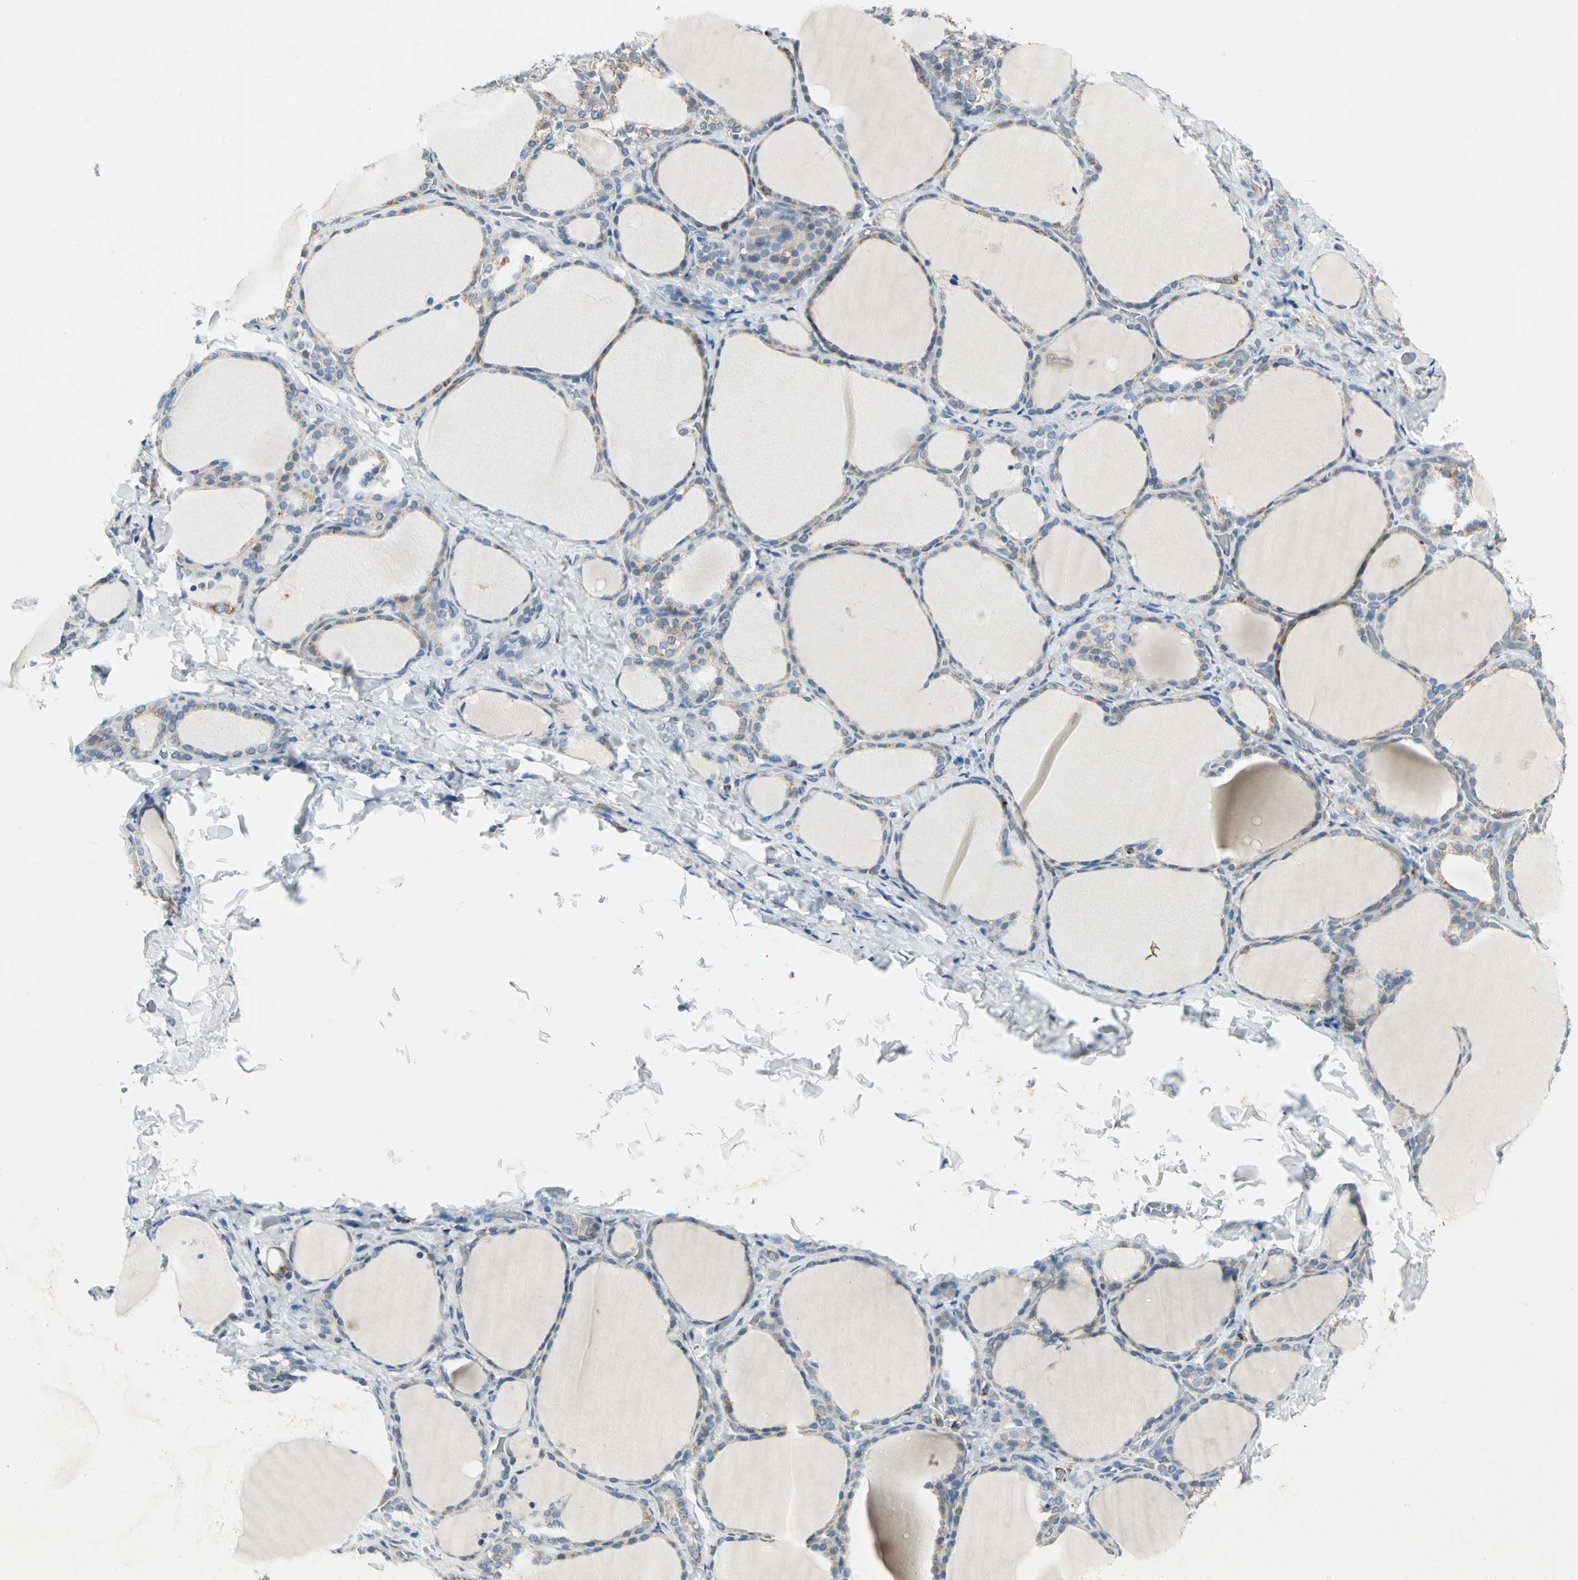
{"staining": {"intensity": "moderate", "quantity": "25%-75%", "location": "cytoplasmic/membranous"}, "tissue": "thyroid gland", "cell_type": "Glandular cells", "image_type": "normal", "snomed": [{"axis": "morphology", "description": "Normal tissue, NOS"}, {"axis": "morphology", "description": "Papillary adenocarcinoma, NOS"}, {"axis": "topography", "description": "Thyroid gland"}], "caption": "Benign thyroid gland was stained to show a protein in brown. There is medium levels of moderate cytoplasmic/membranous expression in about 25%-75% of glandular cells. (Brightfield microscopy of DAB IHC at high magnification).", "gene": "ACADM", "patient": {"sex": "female", "age": 30}}